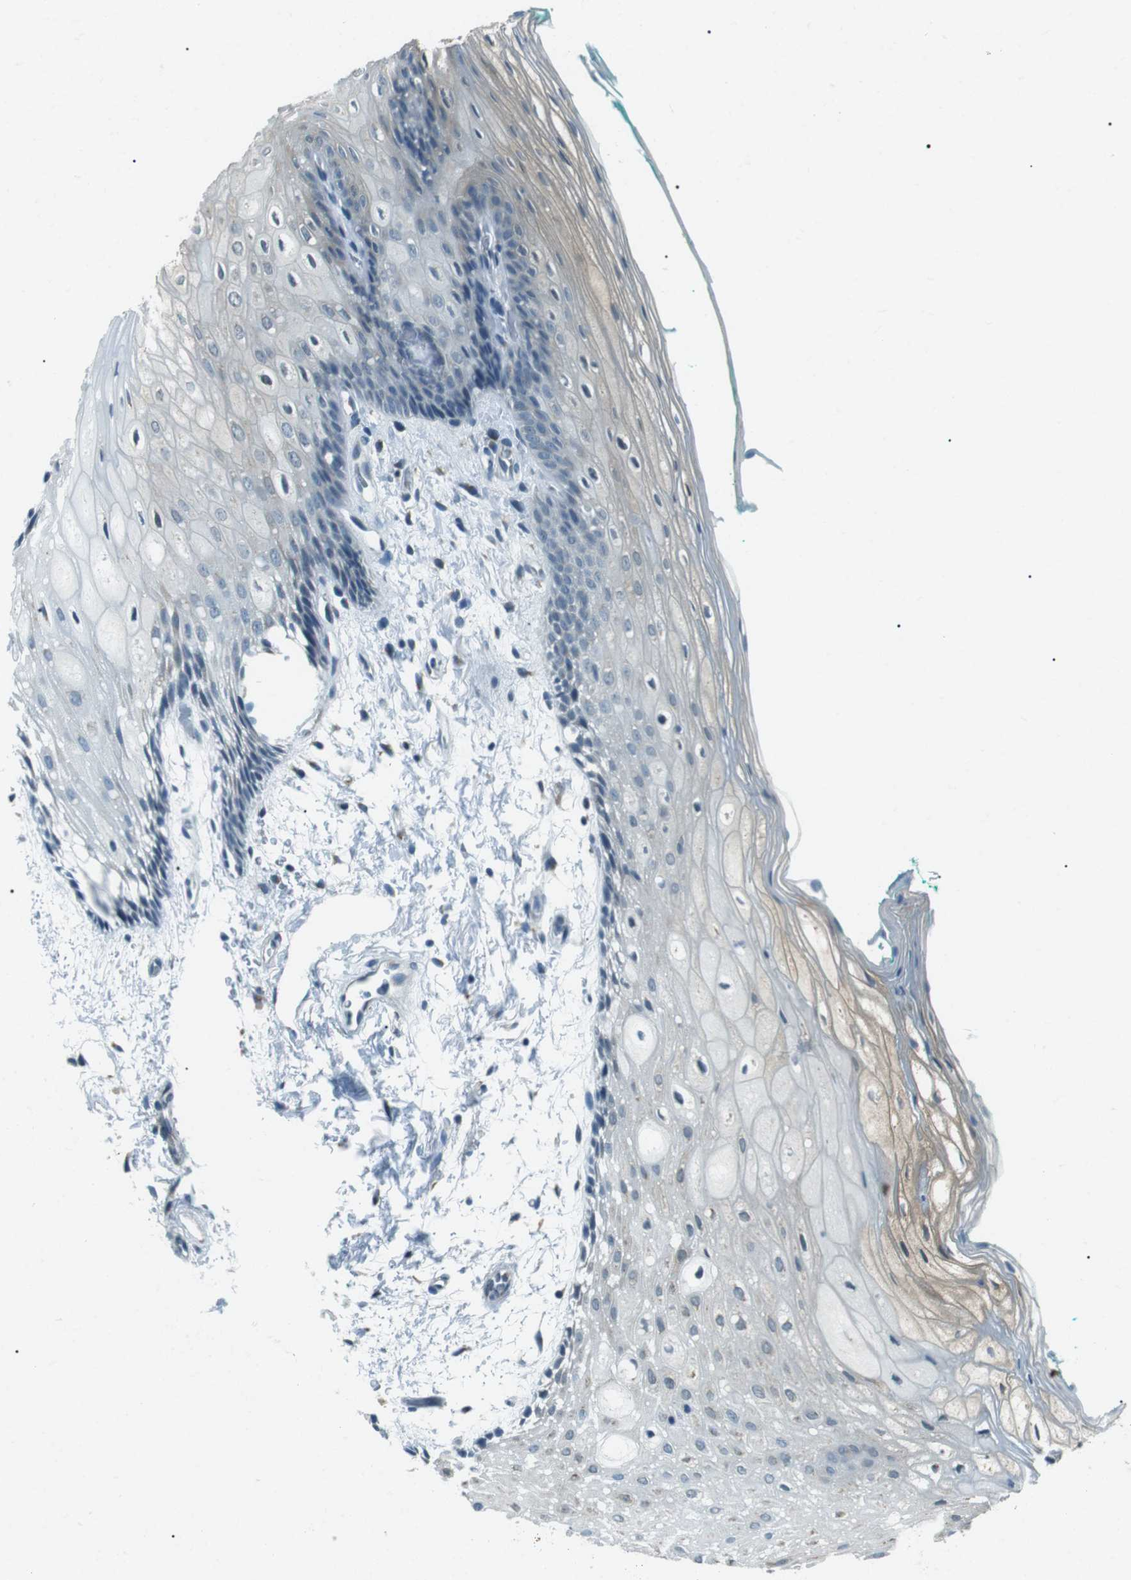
{"staining": {"intensity": "weak", "quantity": "25%-75%", "location": "cytoplasmic/membranous"}, "tissue": "oral mucosa", "cell_type": "Squamous epithelial cells", "image_type": "normal", "snomed": [{"axis": "morphology", "description": "Normal tissue, NOS"}, {"axis": "topography", "description": "Skeletal muscle"}, {"axis": "topography", "description": "Oral tissue"}, {"axis": "topography", "description": "Peripheral nerve tissue"}], "caption": "DAB (3,3'-diaminobenzidine) immunohistochemical staining of normal human oral mucosa exhibits weak cytoplasmic/membranous protein positivity in approximately 25%-75% of squamous epithelial cells. Ihc stains the protein of interest in brown and the nuclei are stained blue.", "gene": "ENSG00000289724", "patient": {"sex": "female", "age": 84}}